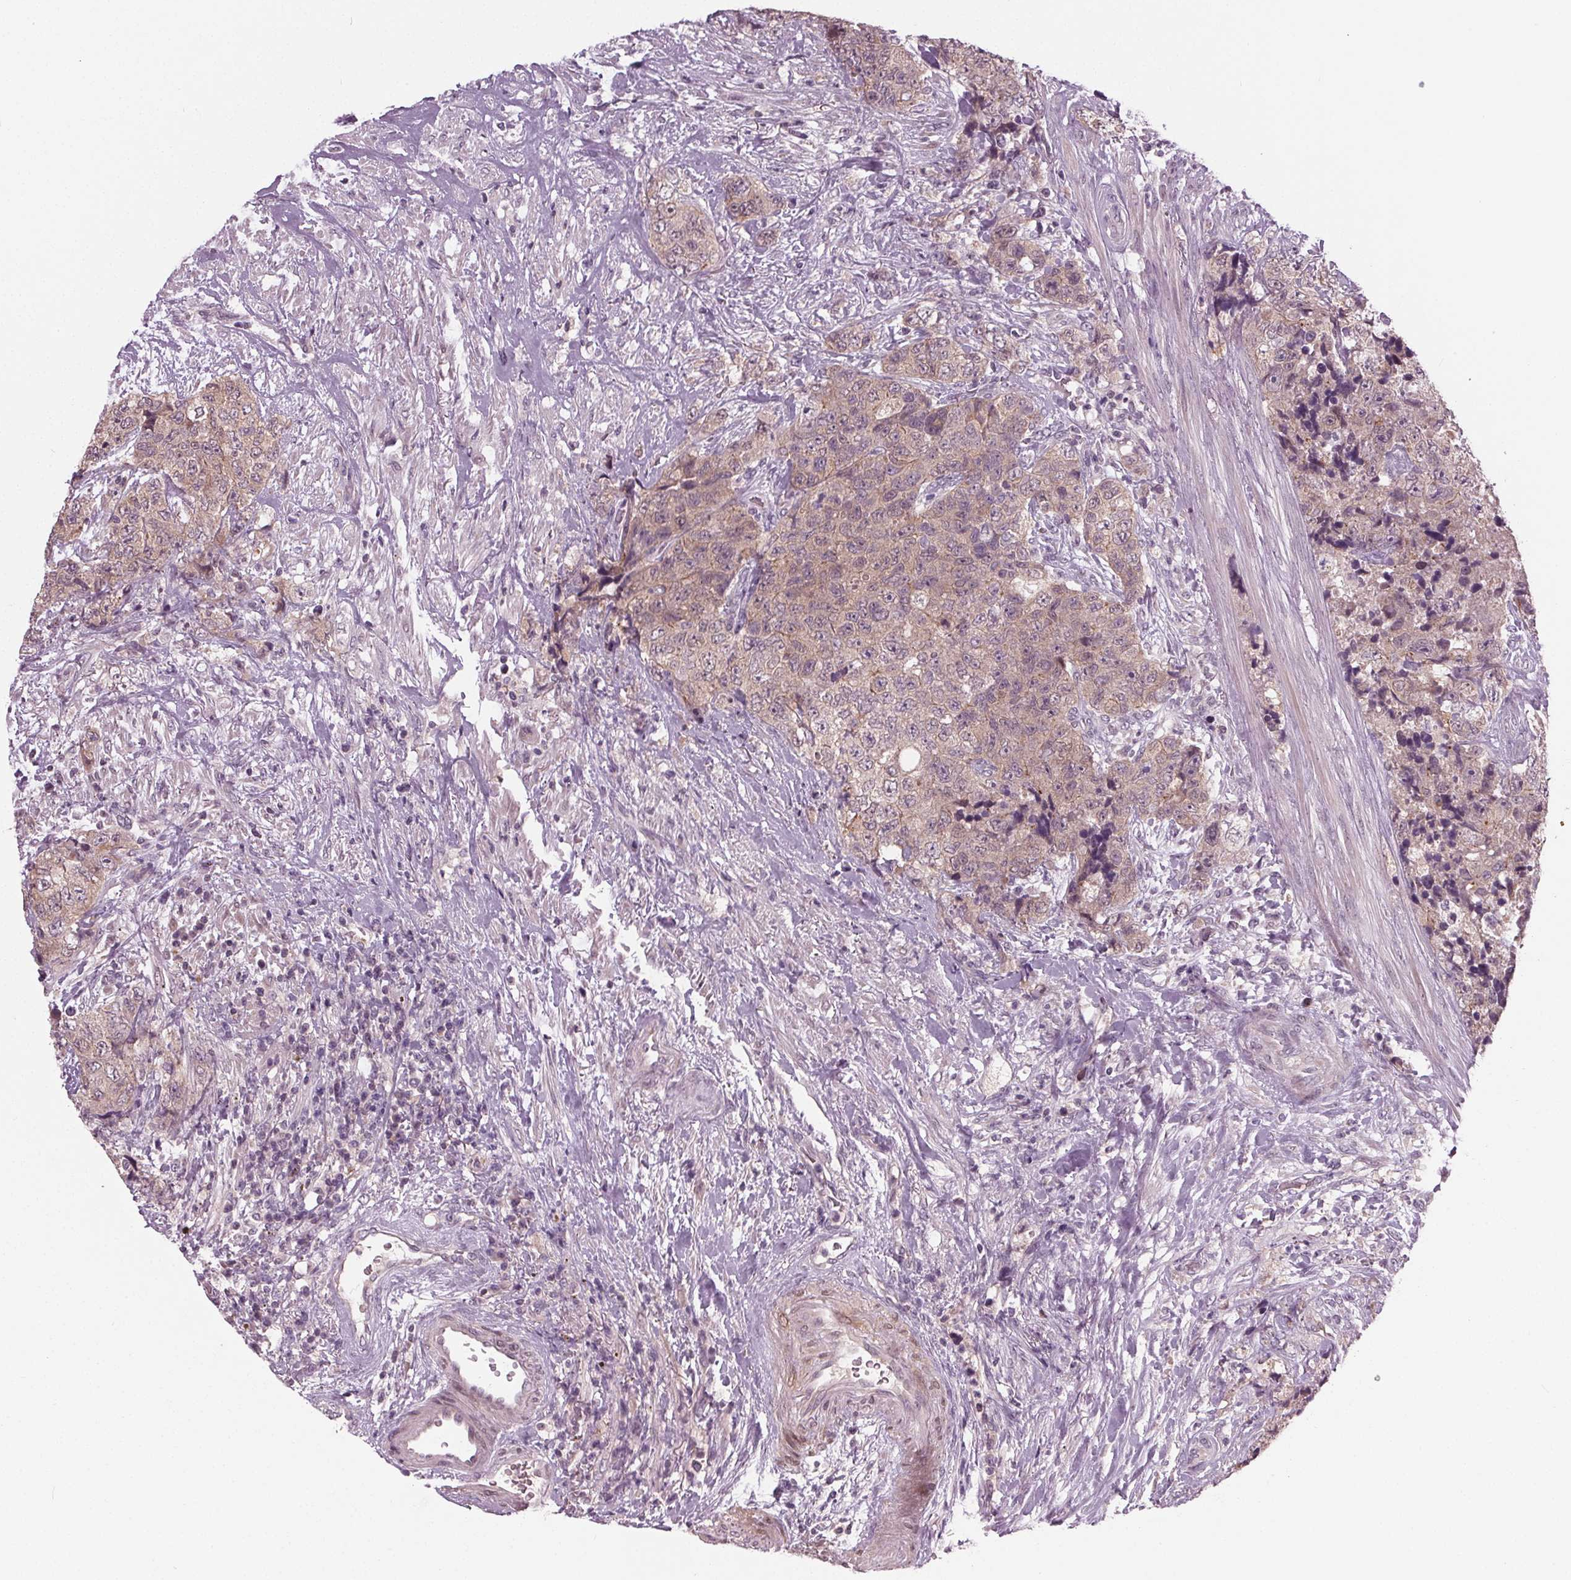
{"staining": {"intensity": "weak", "quantity": "25%-75%", "location": "cytoplasmic/membranous"}, "tissue": "urothelial cancer", "cell_type": "Tumor cells", "image_type": "cancer", "snomed": [{"axis": "morphology", "description": "Urothelial carcinoma, High grade"}, {"axis": "topography", "description": "Urinary bladder"}], "caption": "Human urothelial carcinoma (high-grade) stained for a protein (brown) exhibits weak cytoplasmic/membranous positive positivity in about 25%-75% of tumor cells.", "gene": "ZNF605", "patient": {"sex": "female", "age": 78}}